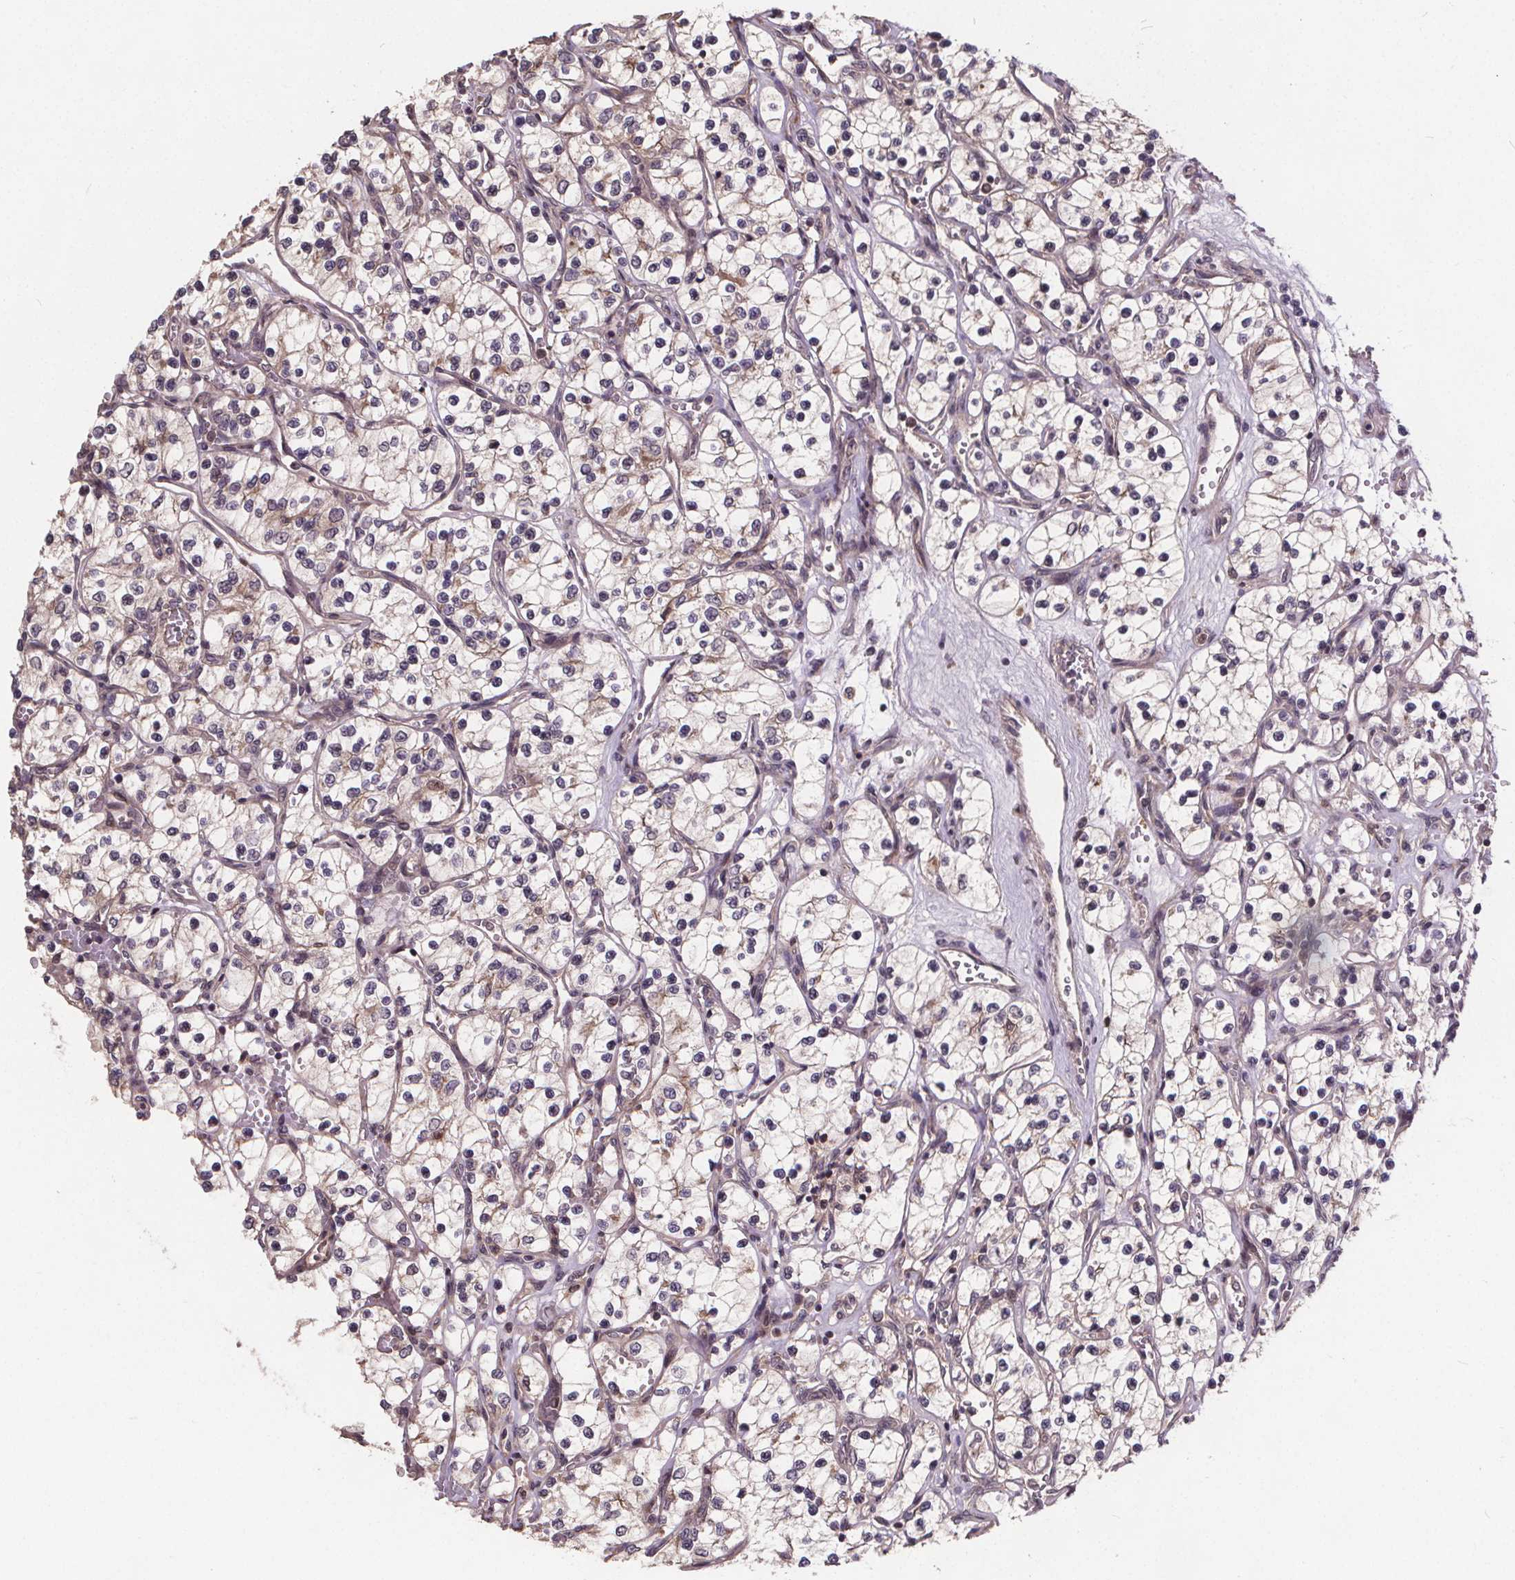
{"staining": {"intensity": "weak", "quantity": "<25%", "location": "cytoplasmic/membranous"}, "tissue": "renal cancer", "cell_type": "Tumor cells", "image_type": "cancer", "snomed": [{"axis": "morphology", "description": "Adenocarcinoma, NOS"}, {"axis": "topography", "description": "Kidney"}], "caption": "High power microscopy image of an IHC micrograph of renal adenocarcinoma, revealing no significant positivity in tumor cells.", "gene": "USP9X", "patient": {"sex": "female", "age": 69}}